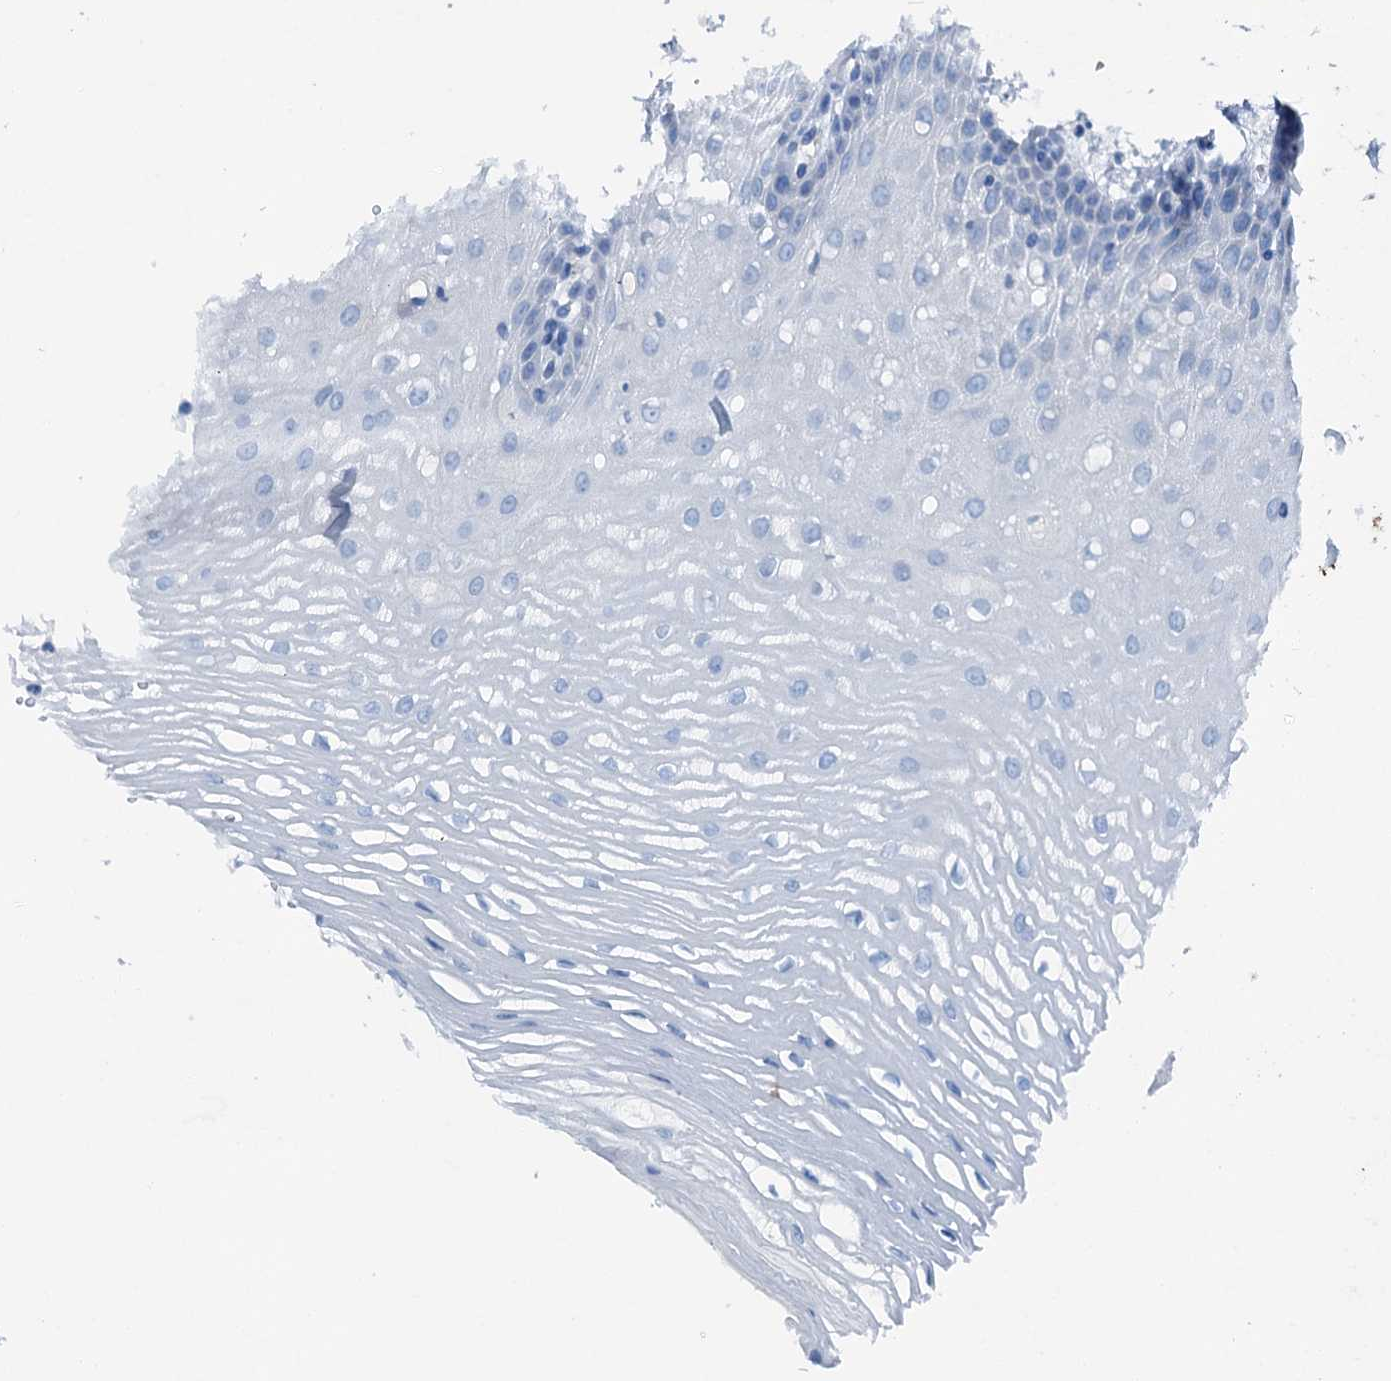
{"staining": {"intensity": "negative", "quantity": "none", "location": "none"}, "tissue": "oral mucosa", "cell_type": "Squamous epithelial cells", "image_type": "normal", "snomed": [{"axis": "morphology", "description": "Normal tissue, NOS"}, {"axis": "topography", "description": "Oral tissue"}, {"axis": "topography", "description": "Tounge, NOS"}], "caption": "A micrograph of human oral mucosa is negative for staining in squamous epithelial cells. Brightfield microscopy of immunohistochemistry (IHC) stained with DAB (brown) and hematoxylin (blue), captured at high magnification.", "gene": "C1QTNF4", "patient": {"sex": "female", "age": 73}}